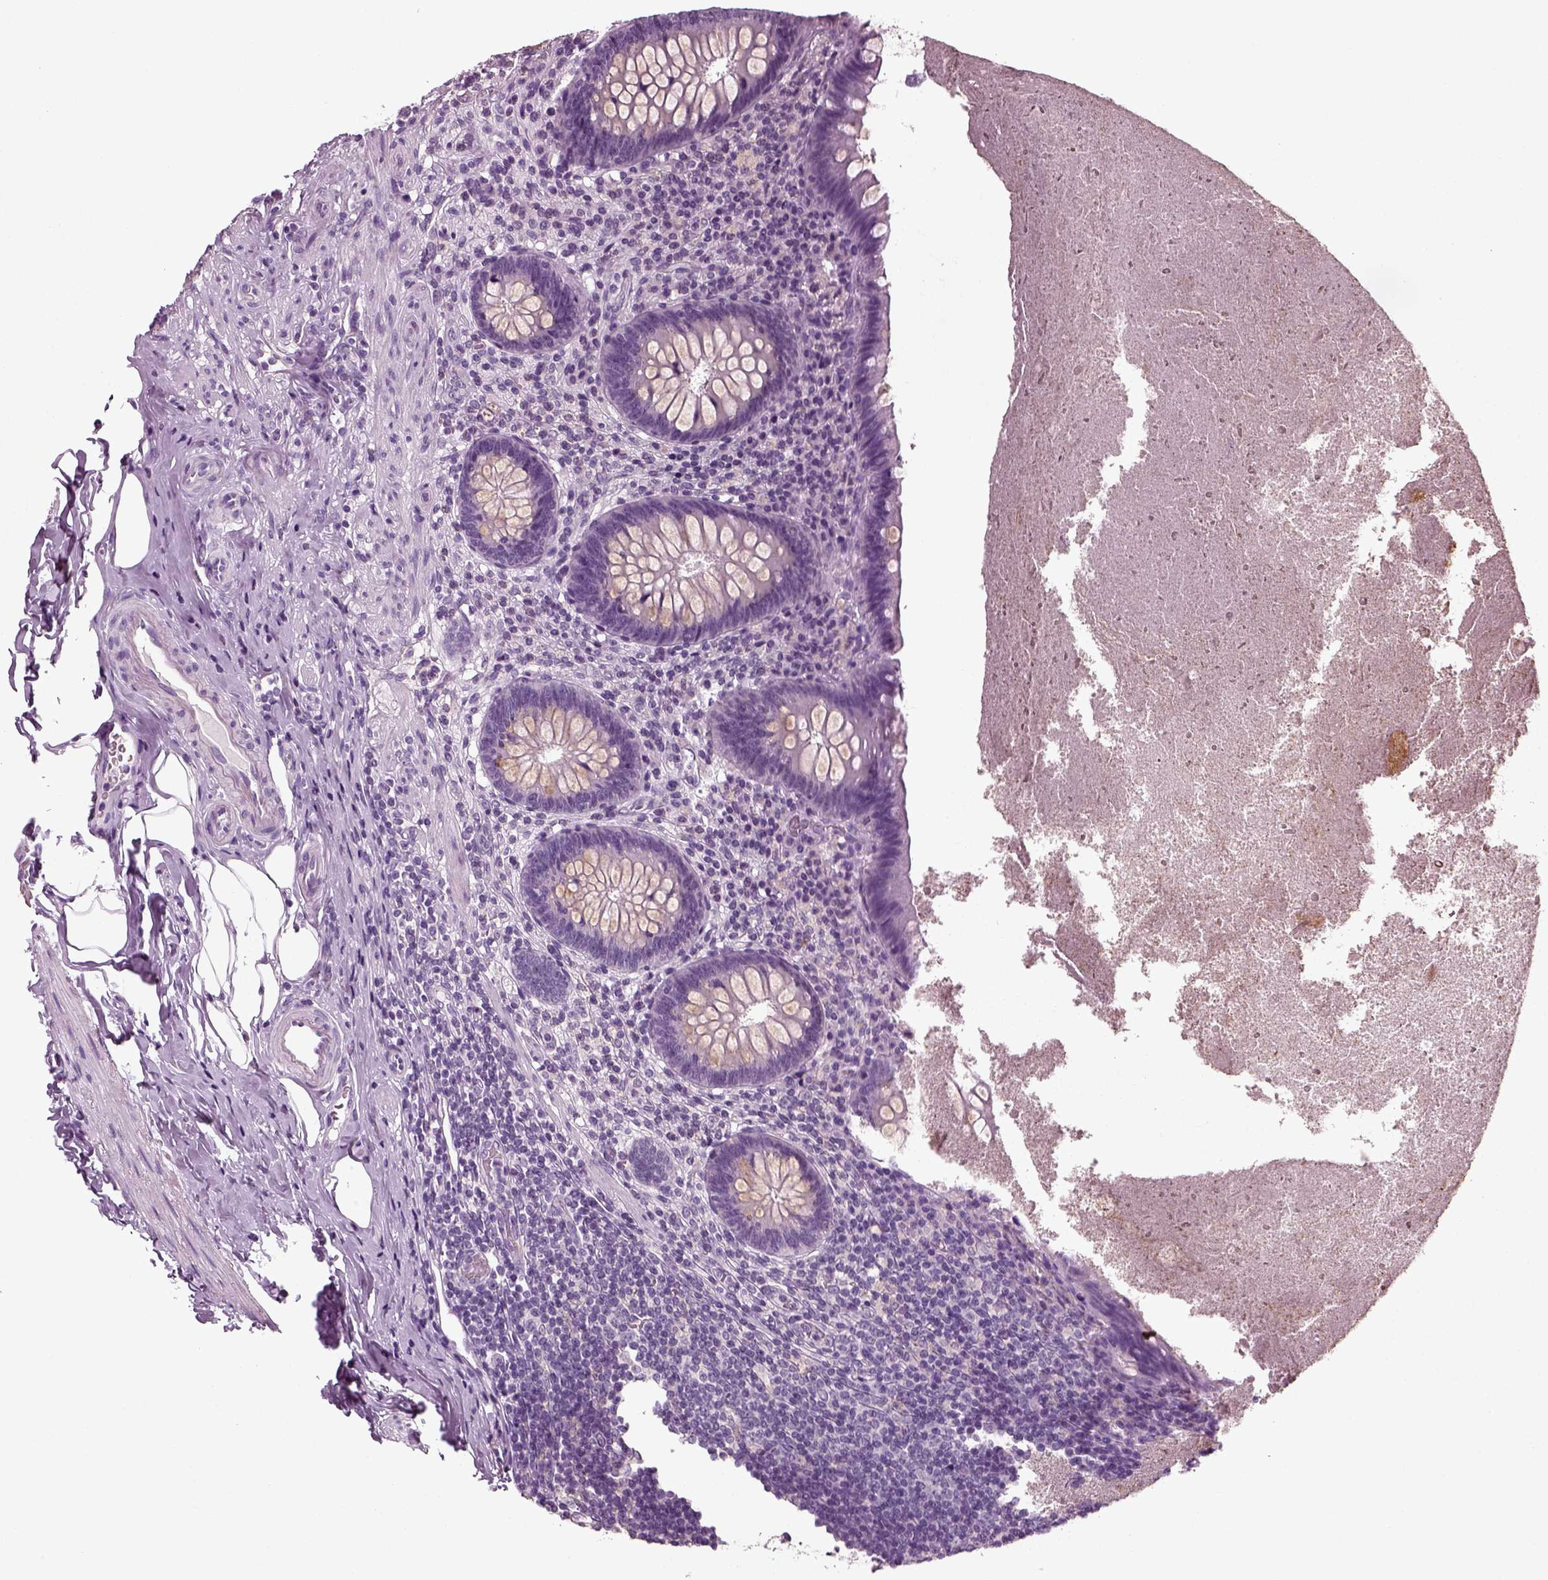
{"staining": {"intensity": "negative", "quantity": "none", "location": "none"}, "tissue": "appendix", "cell_type": "Glandular cells", "image_type": "normal", "snomed": [{"axis": "morphology", "description": "Normal tissue, NOS"}, {"axis": "topography", "description": "Appendix"}], "caption": "DAB immunohistochemical staining of unremarkable appendix reveals no significant staining in glandular cells.", "gene": "DEFB118", "patient": {"sex": "male", "age": 47}}